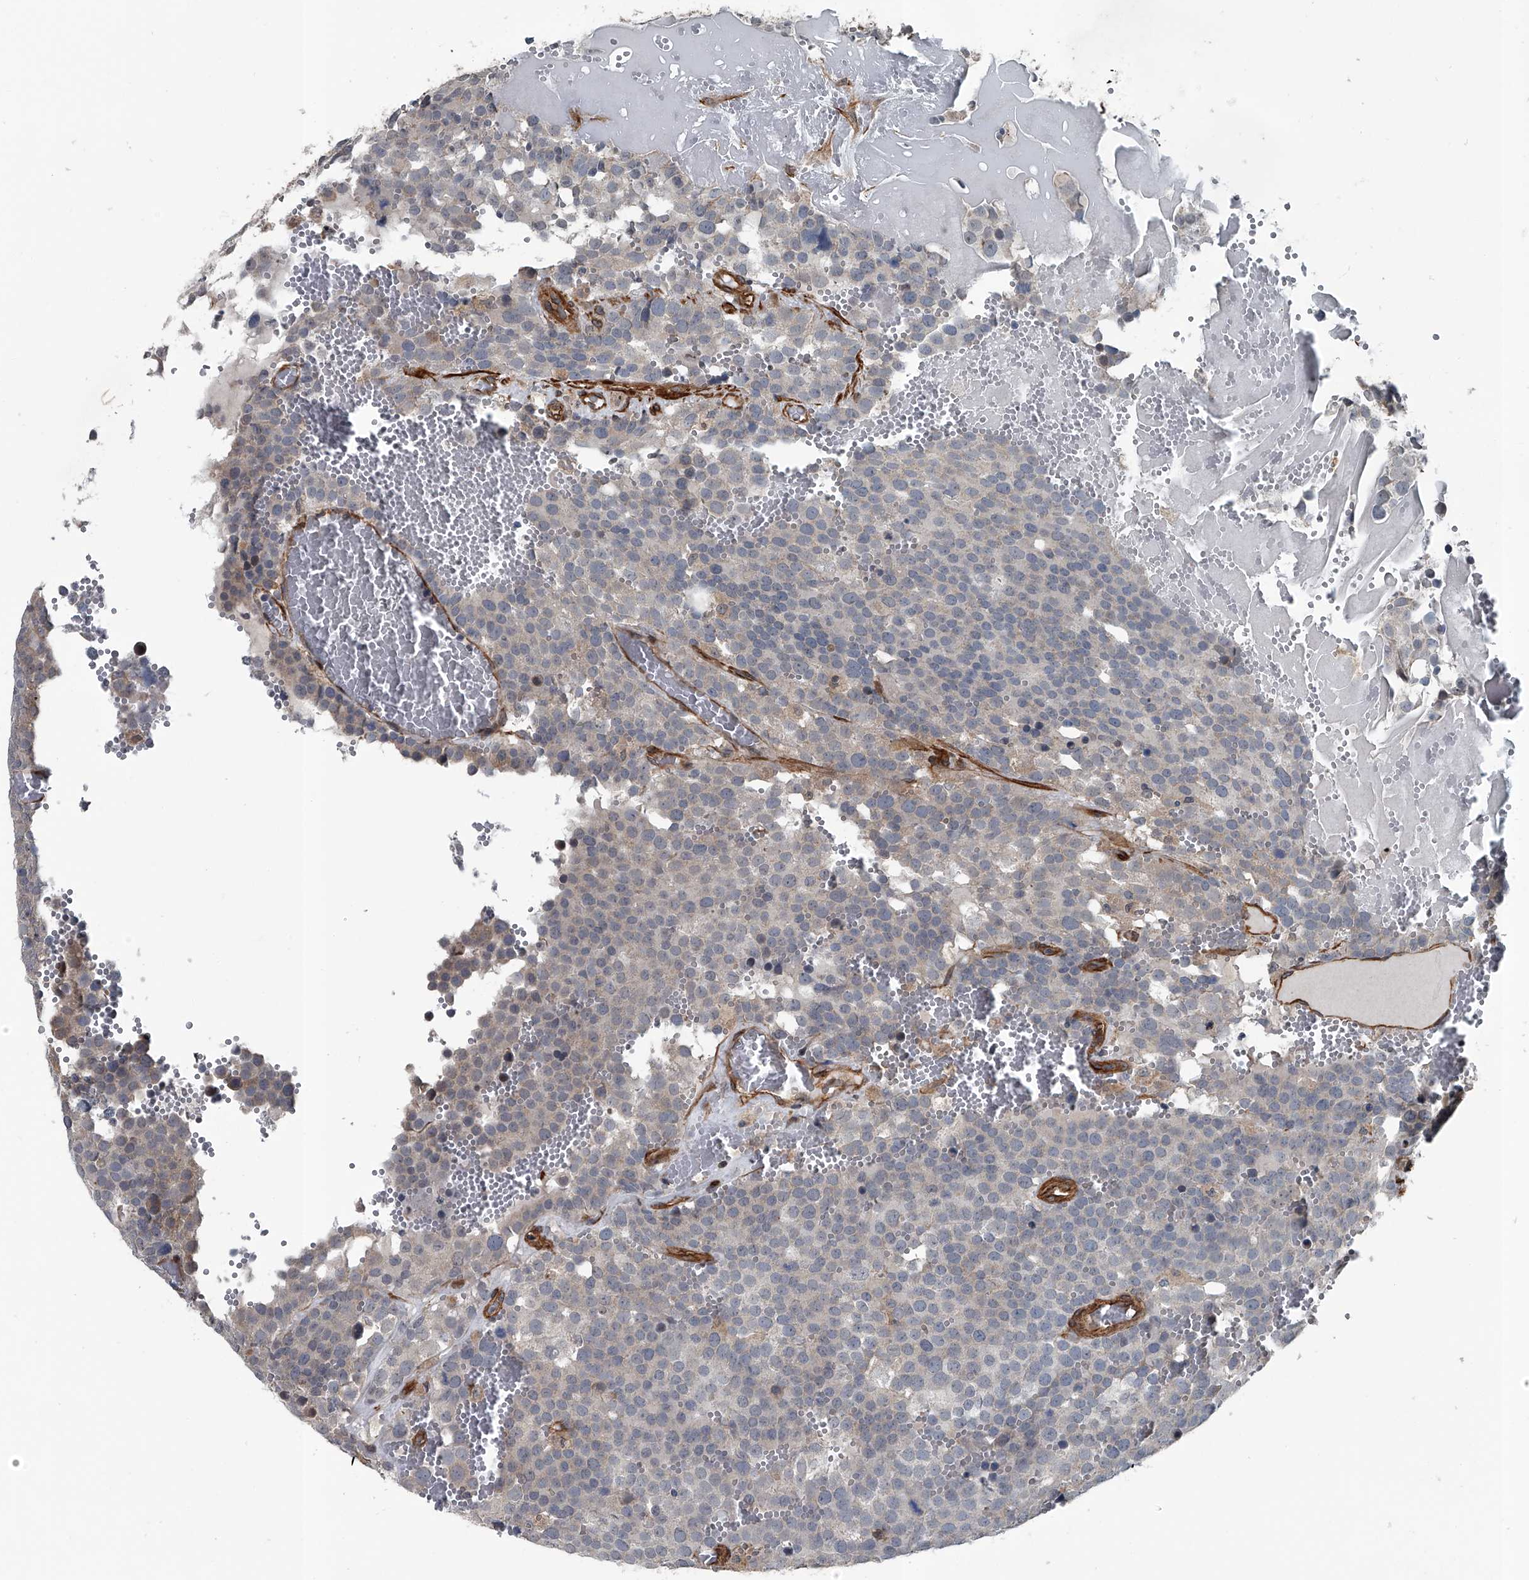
{"staining": {"intensity": "negative", "quantity": "none", "location": "none"}, "tissue": "testis cancer", "cell_type": "Tumor cells", "image_type": "cancer", "snomed": [{"axis": "morphology", "description": "Seminoma, NOS"}, {"axis": "topography", "description": "Testis"}], "caption": "High power microscopy micrograph of an IHC micrograph of testis seminoma, revealing no significant positivity in tumor cells. (Stains: DAB (3,3'-diaminobenzidine) immunohistochemistry (IHC) with hematoxylin counter stain, Microscopy: brightfield microscopy at high magnification).", "gene": "LDLRAD2", "patient": {"sex": "male", "age": 71}}